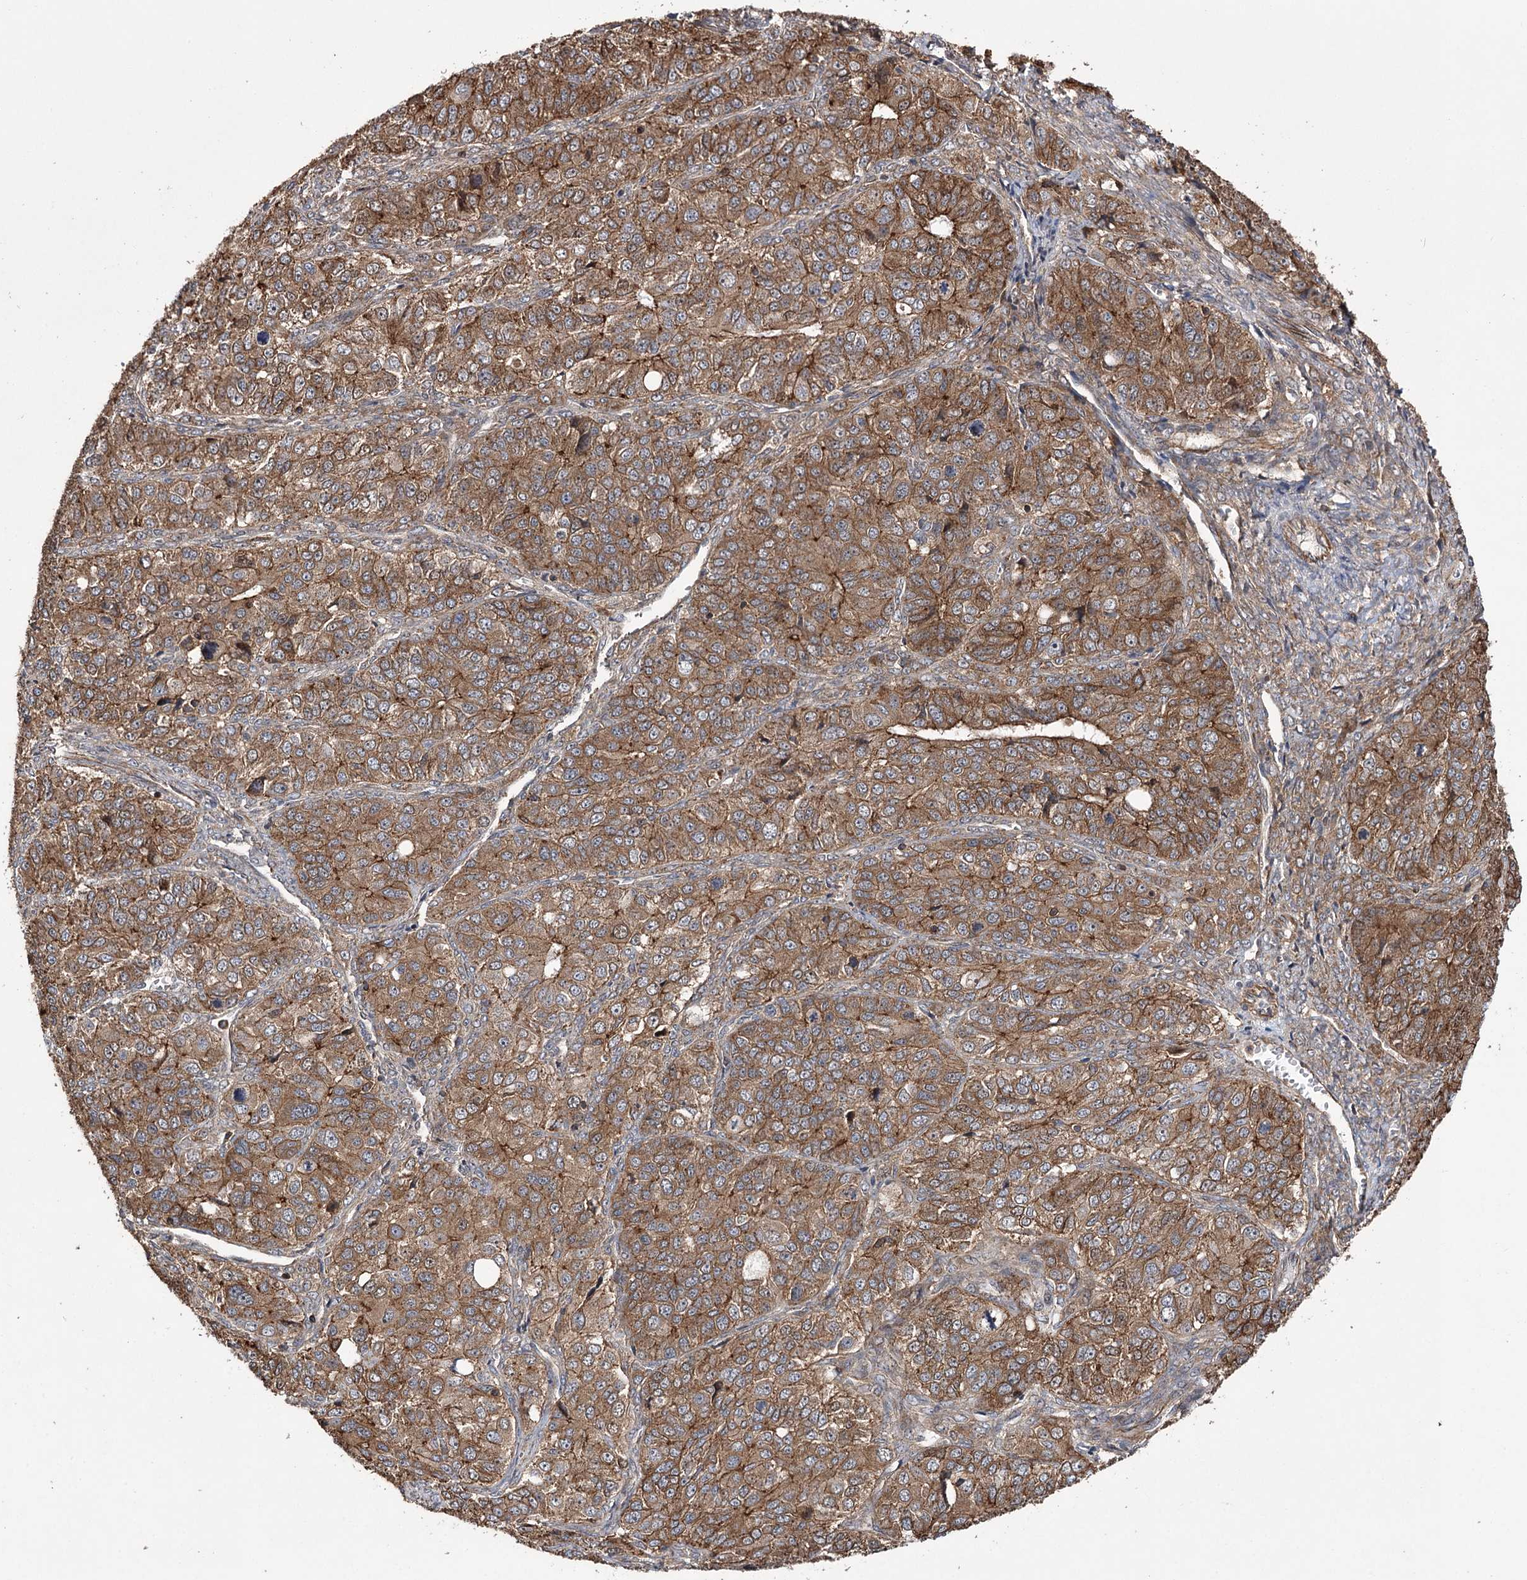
{"staining": {"intensity": "strong", "quantity": ">75%", "location": "cytoplasmic/membranous"}, "tissue": "ovarian cancer", "cell_type": "Tumor cells", "image_type": "cancer", "snomed": [{"axis": "morphology", "description": "Carcinoma, endometroid"}, {"axis": "topography", "description": "Ovary"}], "caption": "The immunohistochemical stain labels strong cytoplasmic/membranous expression in tumor cells of ovarian endometroid carcinoma tissue.", "gene": "DHX29", "patient": {"sex": "female", "age": 51}}